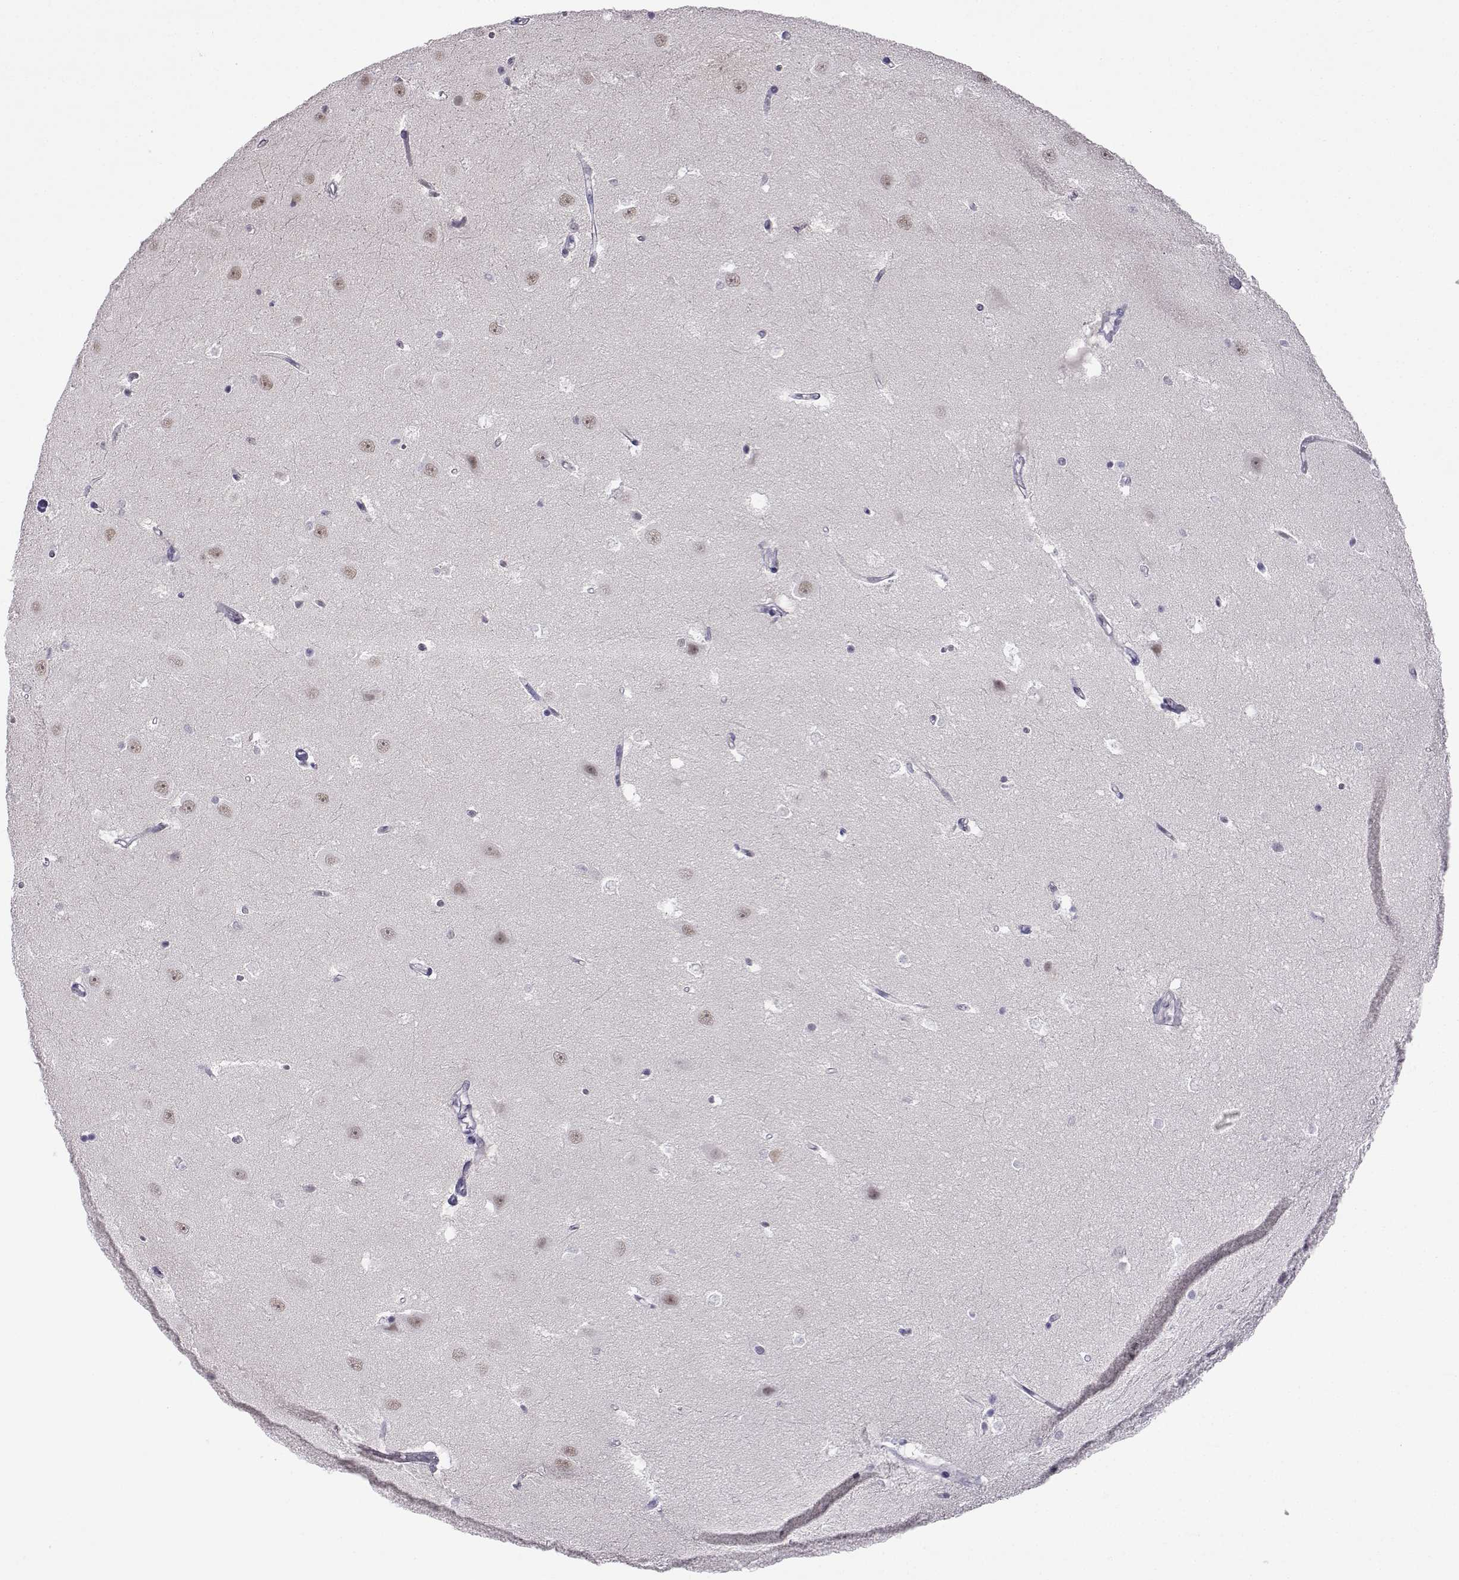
{"staining": {"intensity": "negative", "quantity": "none", "location": "none"}, "tissue": "hippocampus", "cell_type": "Glial cells", "image_type": "normal", "snomed": [{"axis": "morphology", "description": "Normal tissue, NOS"}, {"axis": "topography", "description": "Hippocampus"}], "caption": "Immunohistochemistry of unremarkable hippocampus displays no positivity in glial cells.", "gene": "MED26", "patient": {"sex": "male", "age": 44}}